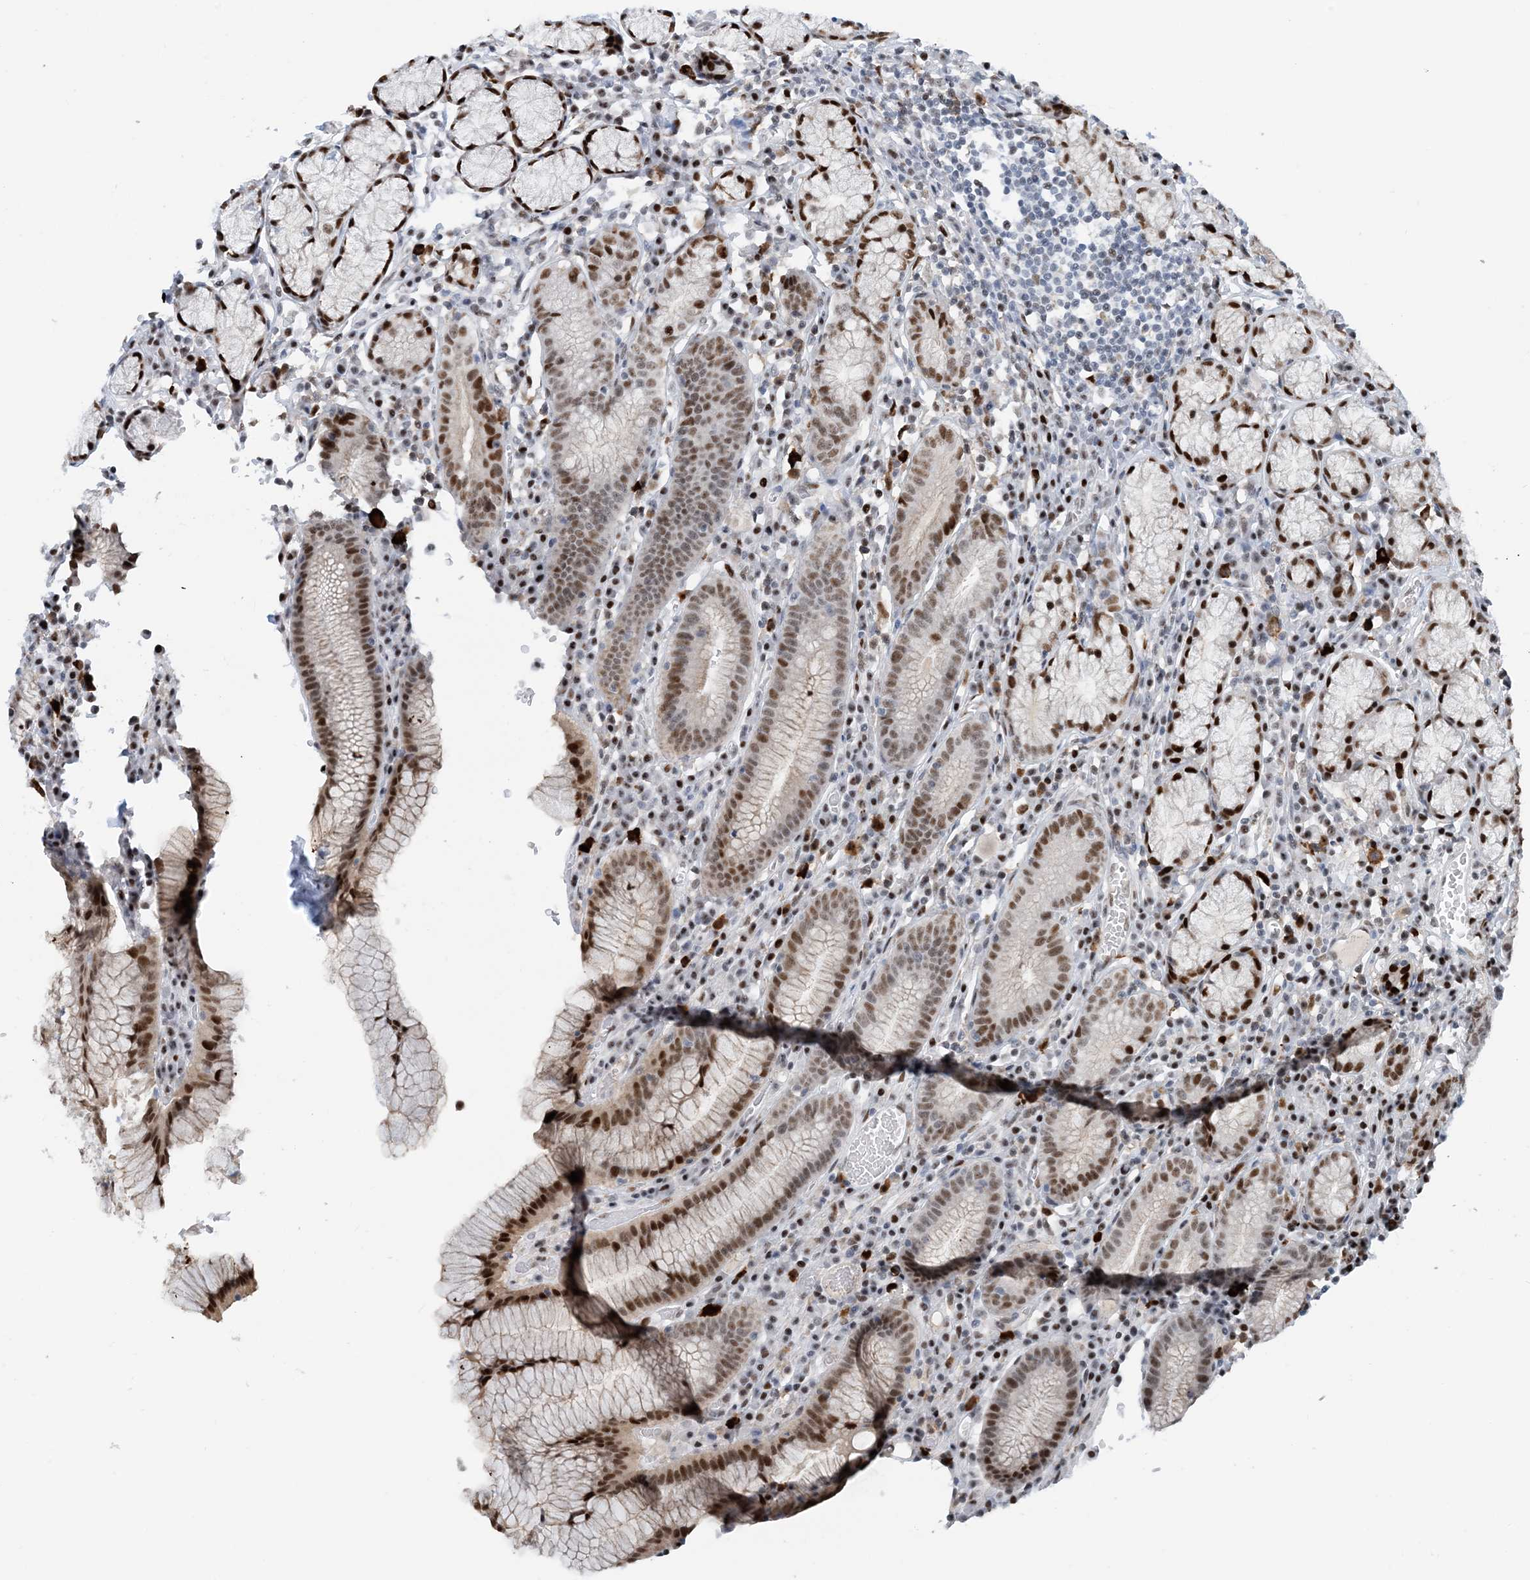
{"staining": {"intensity": "moderate", "quantity": "25%-75%", "location": "cytoplasmic/membranous,nuclear"}, "tissue": "stomach", "cell_type": "Glandular cells", "image_type": "normal", "snomed": [{"axis": "morphology", "description": "Normal tissue, NOS"}, {"axis": "topography", "description": "Stomach"}], "caption": "This histopathology image demonstrates normal stomach stained with immunohistochemistry (IHC) to label a protein in brown. The cytoplasmic/membranous,nuclear of glandular cells show moderate positivity for the protein. Nuclei are counter-stained blue.", "gene": "HEMK1", "patient": {"sex": "male", "age": 55}}